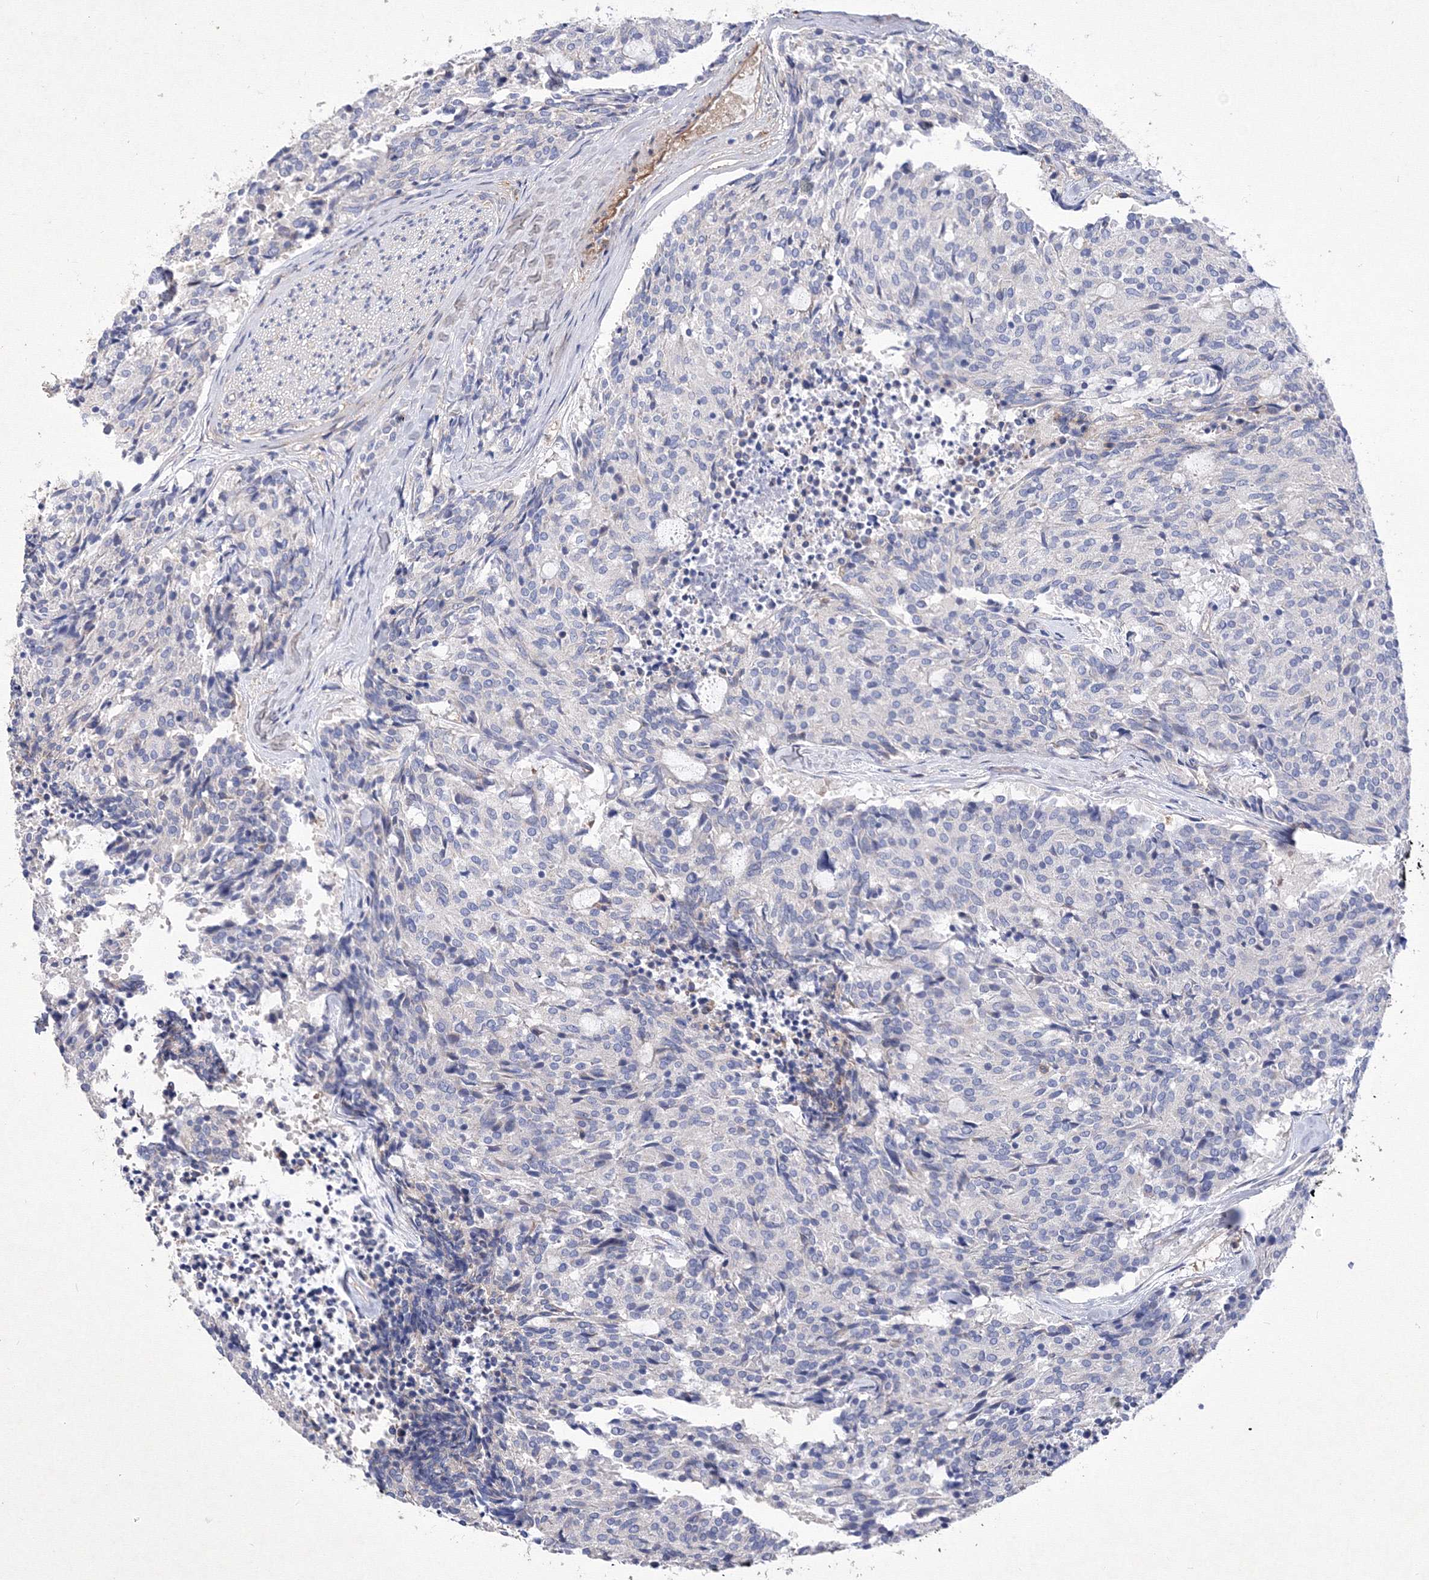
{"staining": {"intensity": "negative", "quantity": "none", "location": "none"}, "tissue": "carcinoid", "cell_type": "Tumor cells", "image_type": "cancer", "snomed": [{"axis": "morphology", "description": "Carcinoid, malignant, NOS"}, {"axis": "topography", "description": "Pancreas"}], "caption": "This is an immunohistochemistry (IHC) photomicrograph of human carcinoid (malignant). There is no expression in tumor cells.", "gene": "SNX18", "patient": {"sex": "female", "age": 54}}